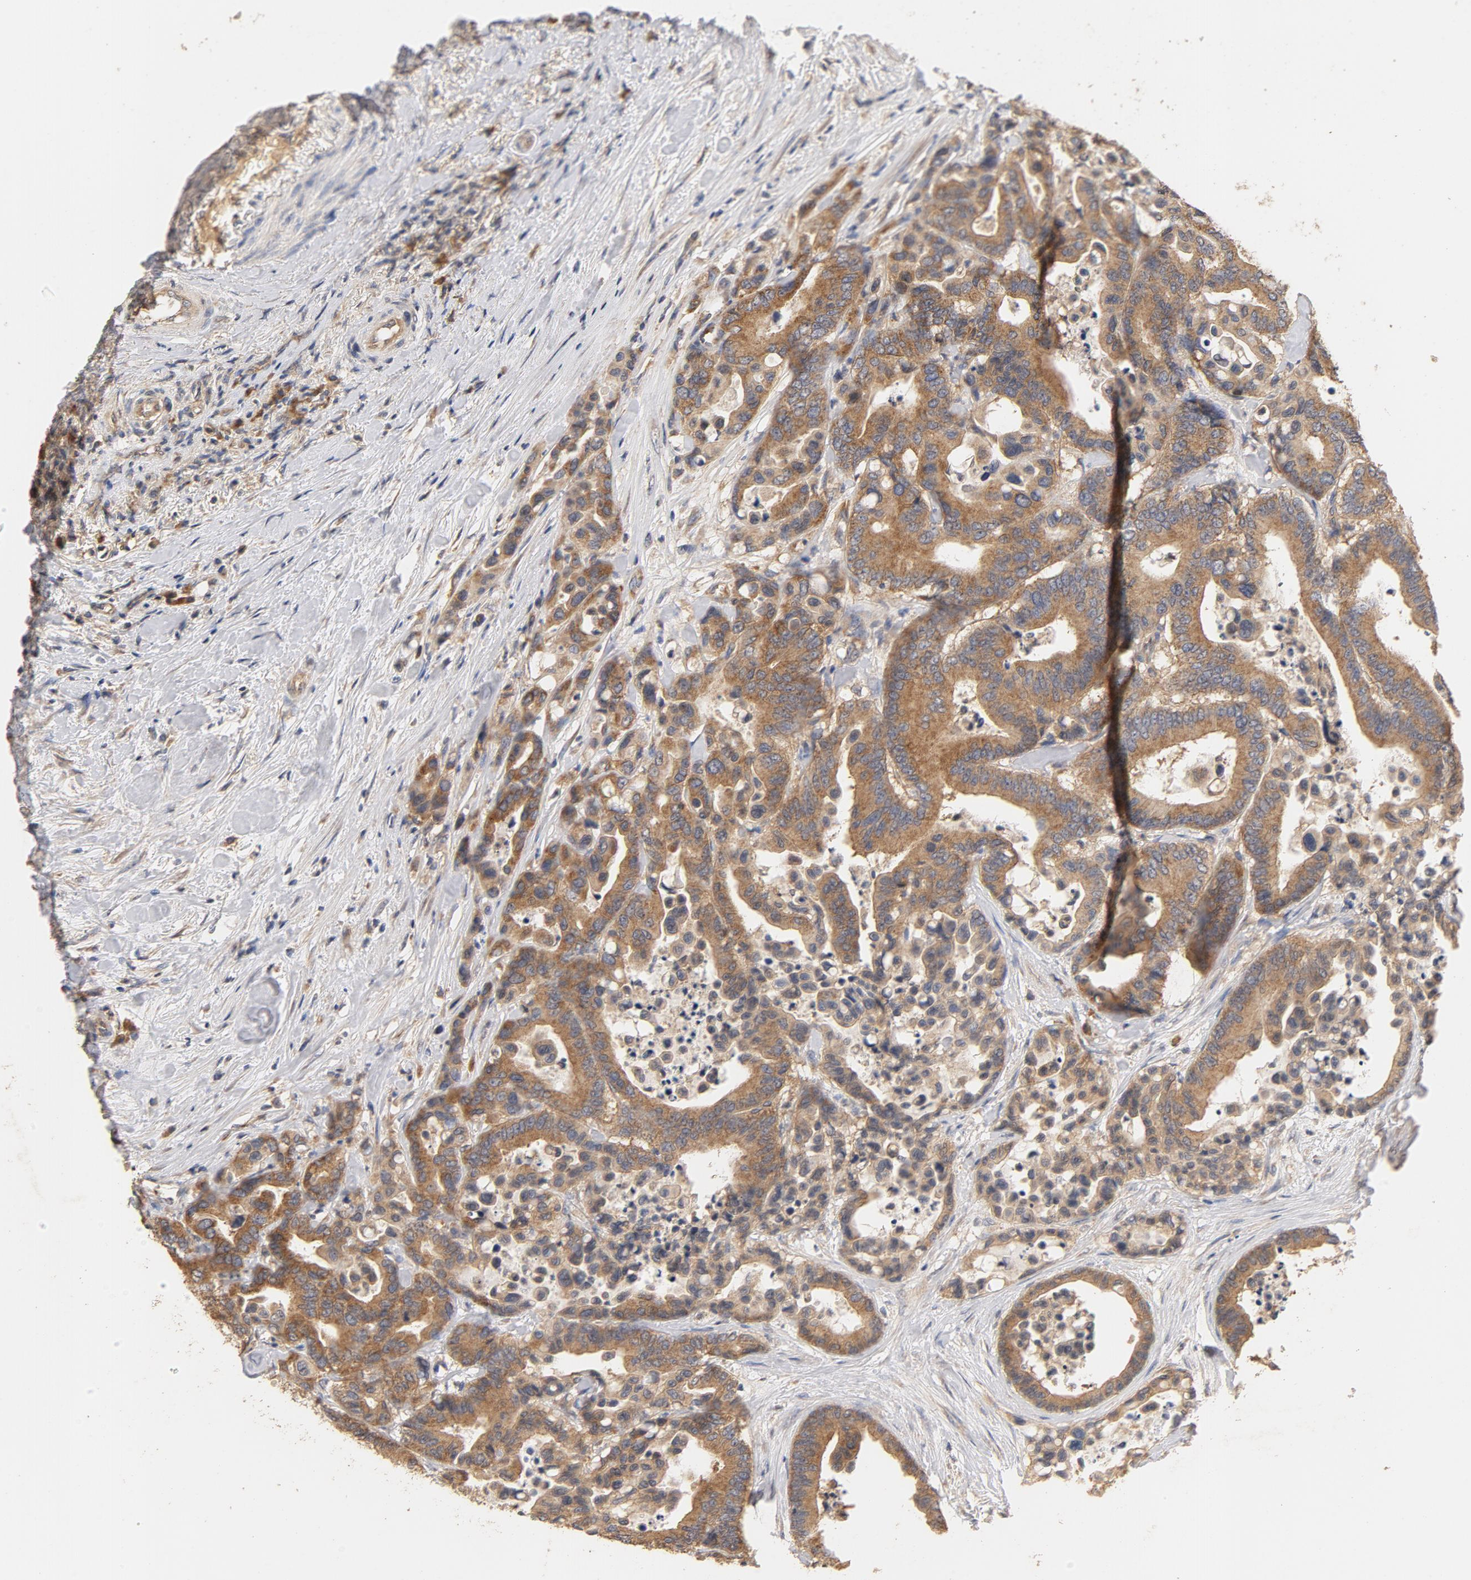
{"staining": {"intensity": "moderate", "quantity": ">75%", "location": "cytoplasmic/membranous"}, "tissue": "colorectal cancer", "cell_type": "Tumor cells", "image_type": "cancer", "snomed": [{"axis": "morphology", "description": "Adenocarcinoma, NOS"}, {"axis": "topography", "description": "Colon"}], "caption": "A brown stain labels moderate cytoplasmic/membranous positivity of a protein in colorectal cancer tumor cells.", "gene": "DDX6", "patient": {"sex": "male", "age": 82}}